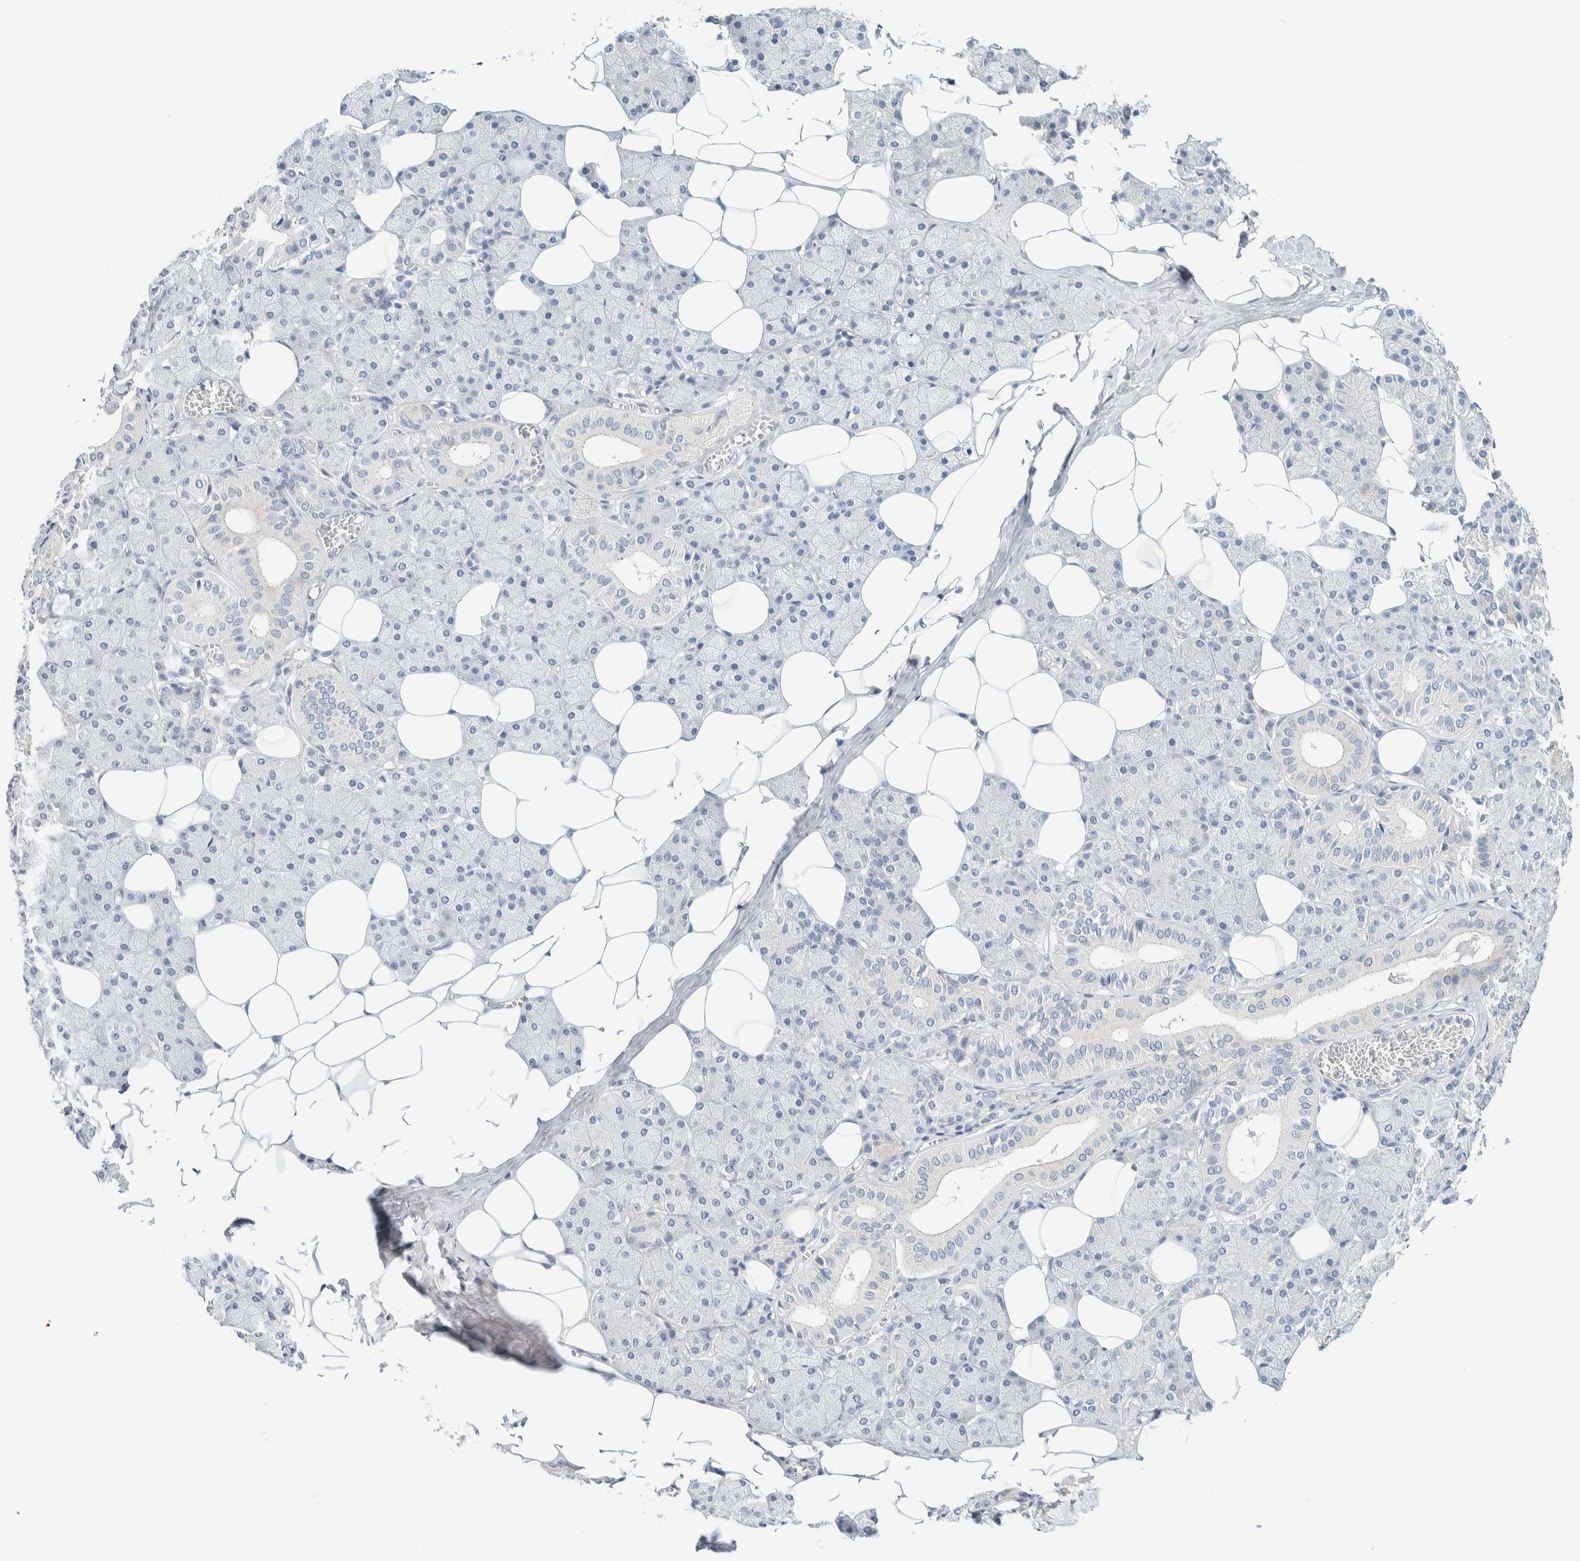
{"staining": {"intensity": "negative", "quantity": "none", "location": "none"}, "tissue": "salivary gland", "cell_type": "Glandular cells", "image_type": "normal", "snomed": [{"axis": "morphology", "description": "Normal tissue, NOS"}, {"axis": "topography", "description": "Salivary gland"}], "caption": "This micrograph is of benign salivary gland stained with immunohistochemistry to label a protein in brown with the nuclei are counter-stained blue. There is no expression in glandular cells.", "gene": "NDE1", "patient": {"sex": "female", "age": 33}}